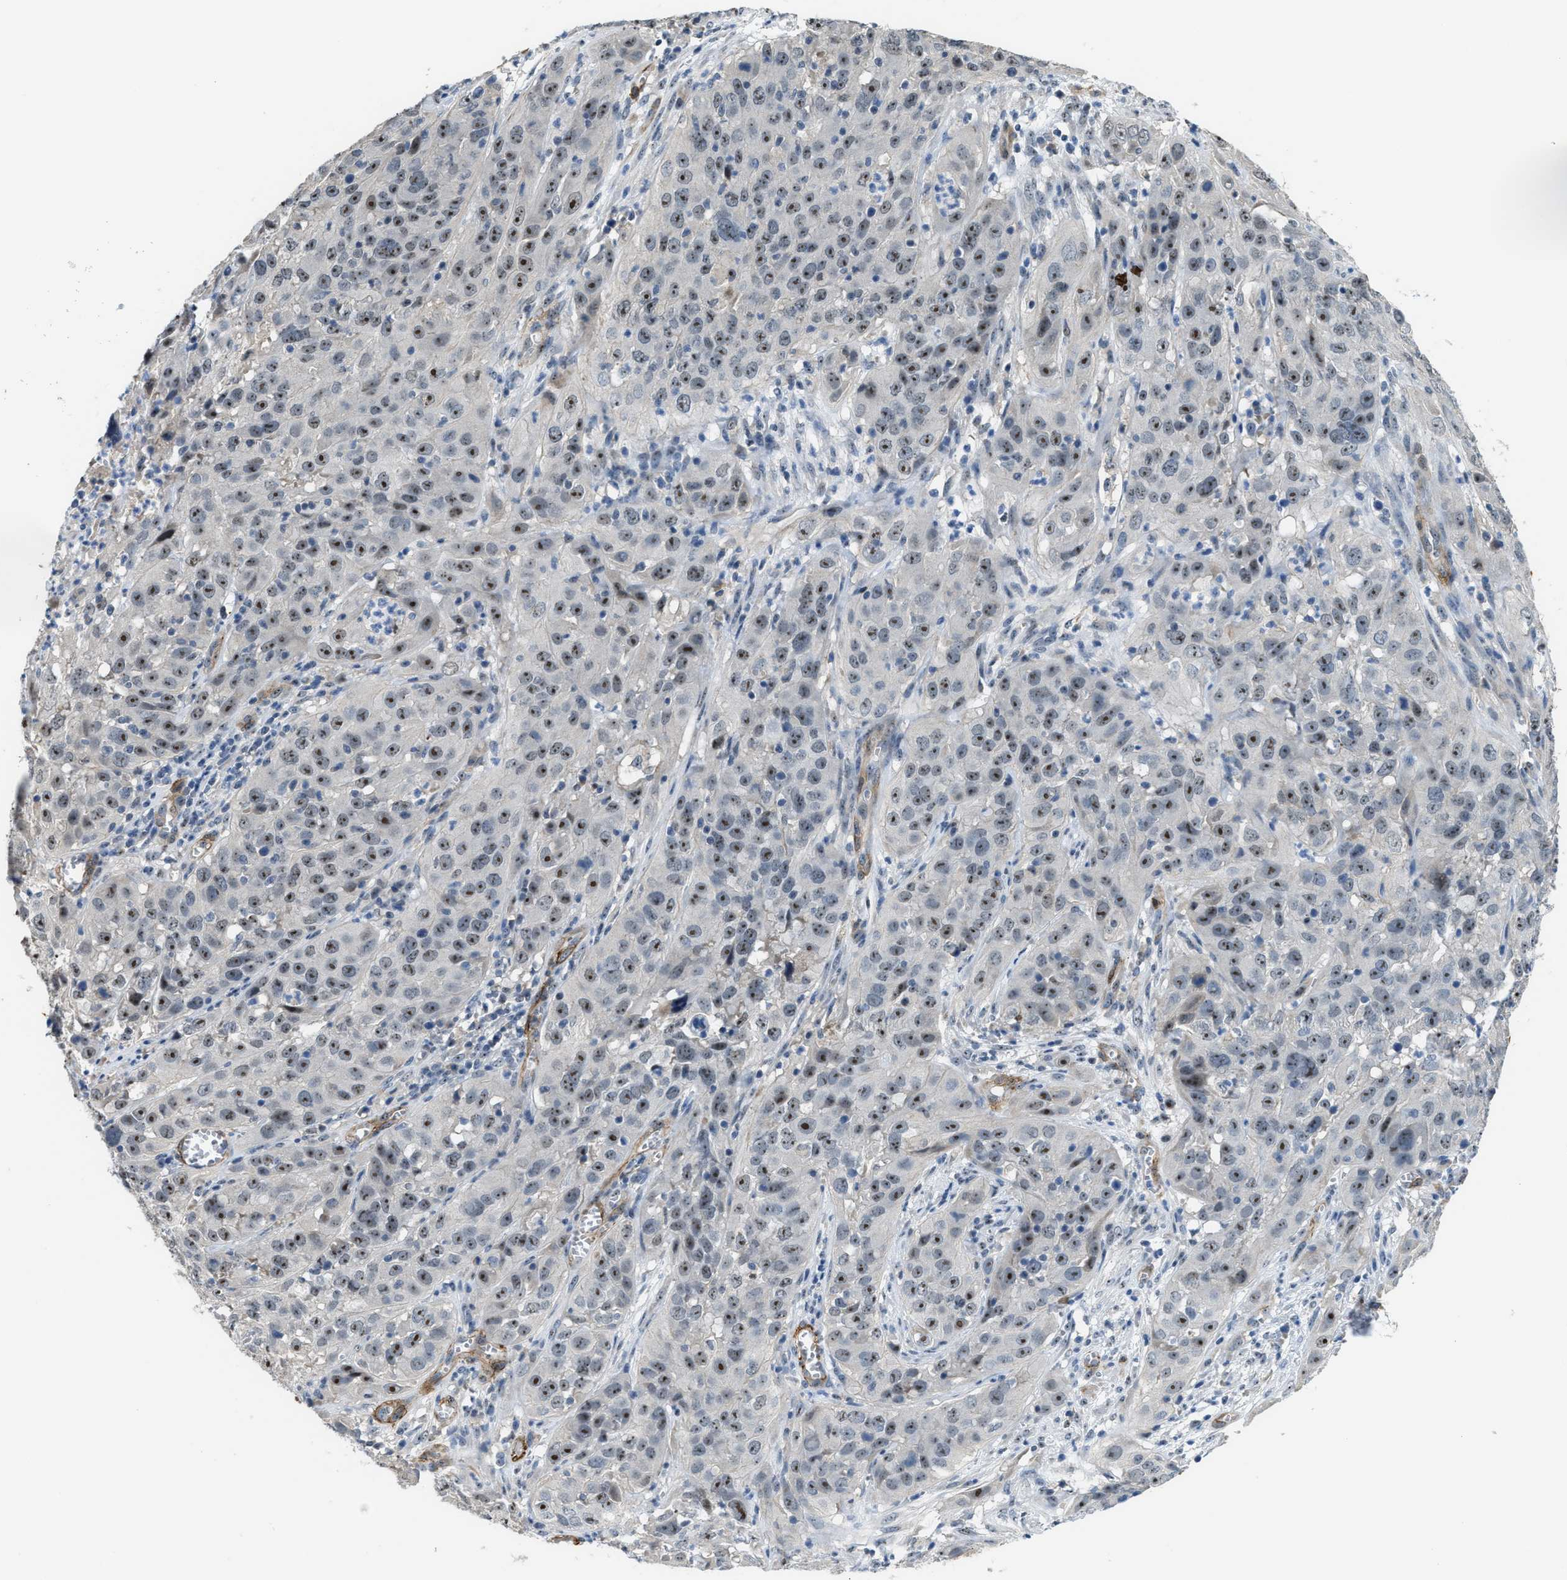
{"staining": {"intensity": "strong", "quantity": ">75%", "location": "nuclear"}, "tissue": "cervical cancer", "cell_type": "Tumor cells", "image_type": "cancer", "snomed": [{"axis": "morphology", "description": "Squamous cell carcinoma, NOS"}, {"axis": "topography", "description": "Cervix"}], "caption": "High-magnification brightfield microscopy of cervical squamous cell carcinoma stained with DAB (3,3'-diaminobenzidine) (brown) and counterstained with hematoxylin (blue). tumor cells exhibit strong nuclear positivity is identified in about>75% of cells.", "gene": "ZNF783", "patient": {"sex": "female", "age": 32}}